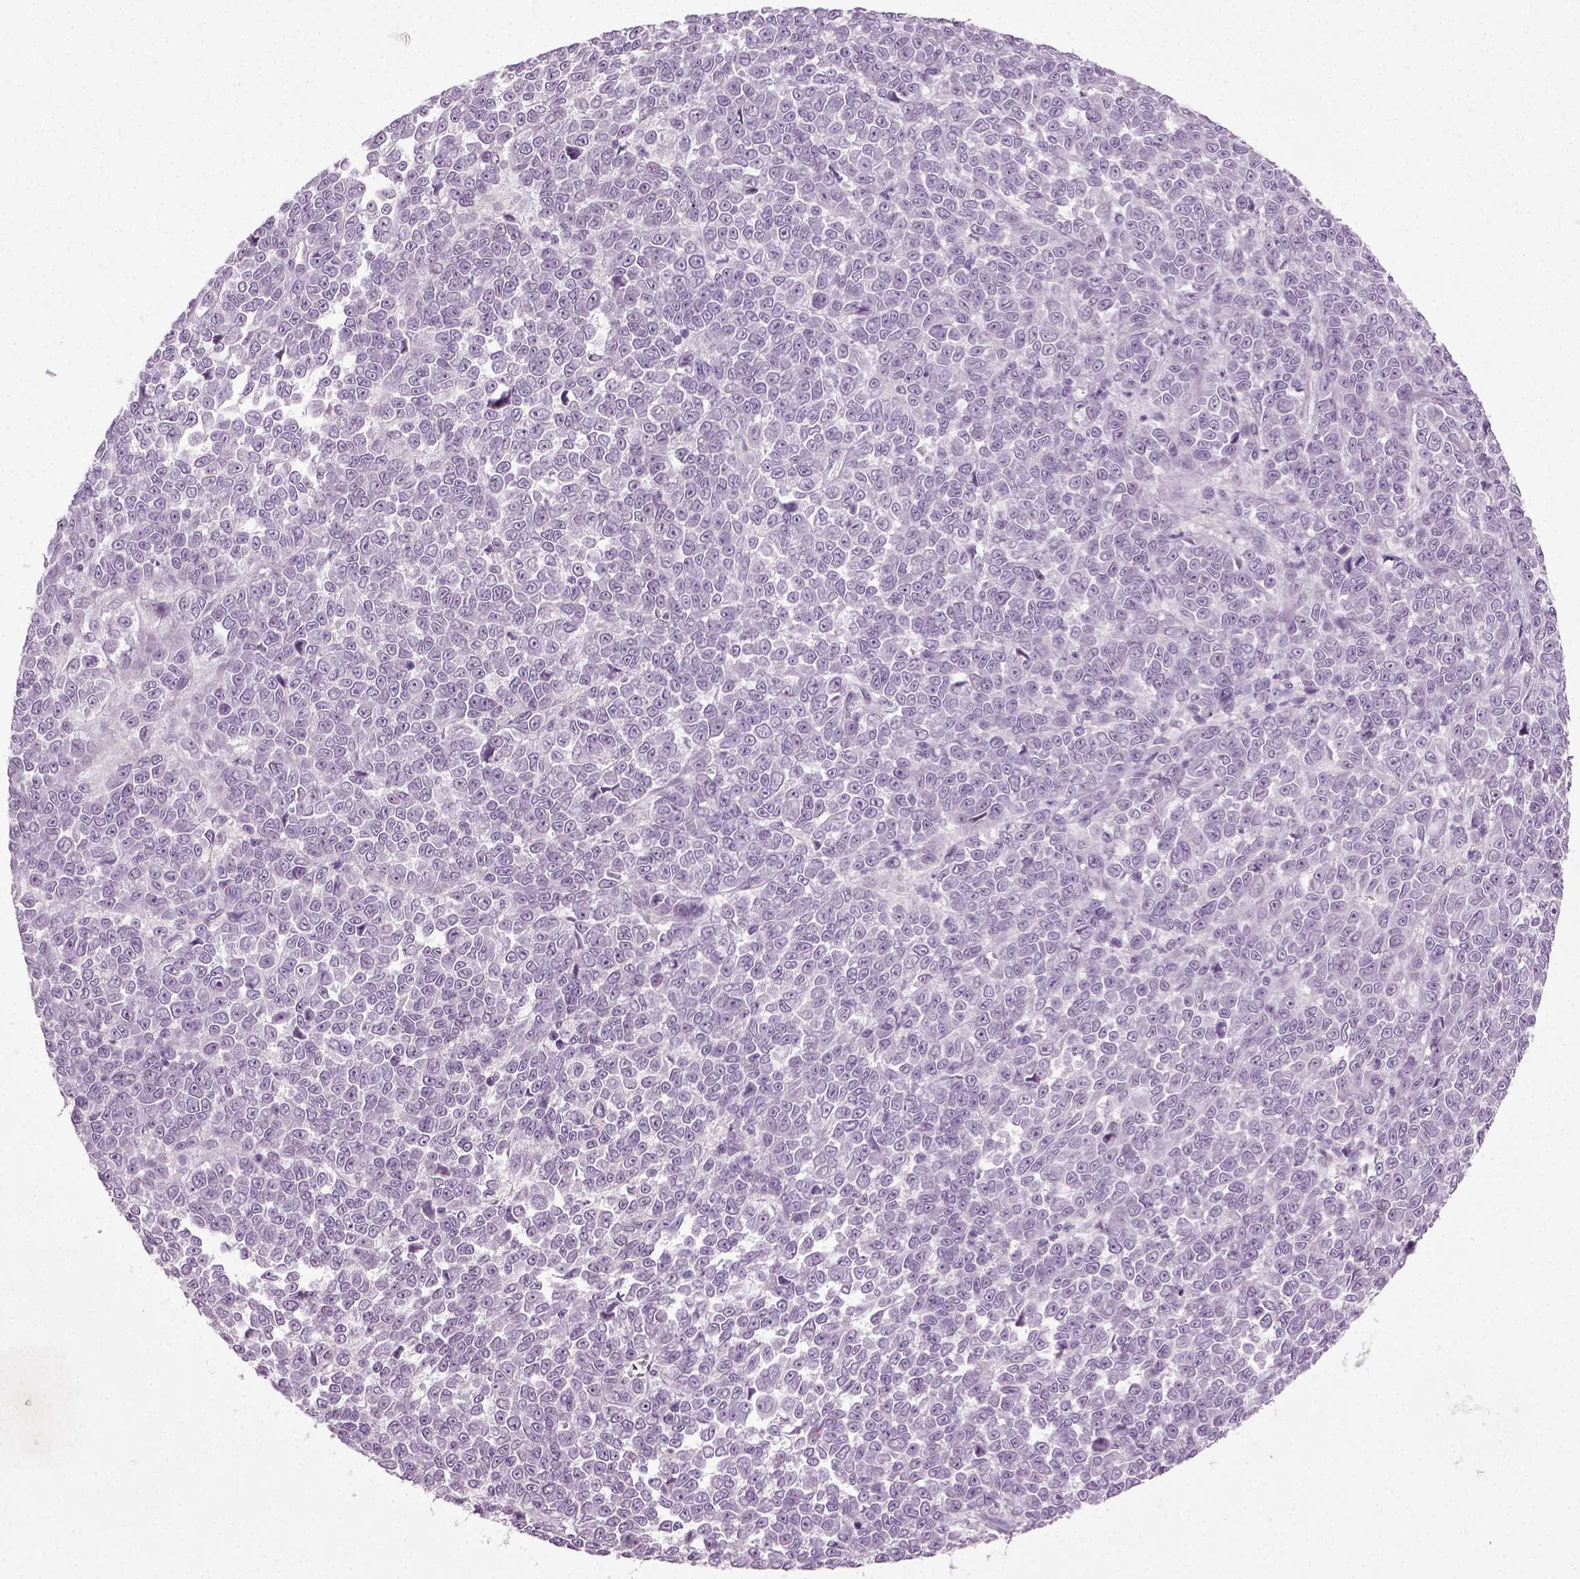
{"staining": {"intensity": "negative", "quantity": "none", "location": "none"}, "tissue": "melanoma", "cell_type": "Tumor cells", "image_type": "cancer", "snomed": [{"axis": "morphology", "description": "Malignant melanoma, NOS"}, {"axis": "topography", "description": "Skin"}], "caption": "Malignant melanoma was stained to show a protein in brown. There is no significant staining in tumor cells. (DAB (3,3'-diaminobenzidine) IHC visualized using brightfield microscopy, high magnification).", "gene": "SCG5", "patient": {"sex": "female", "age": 95}}